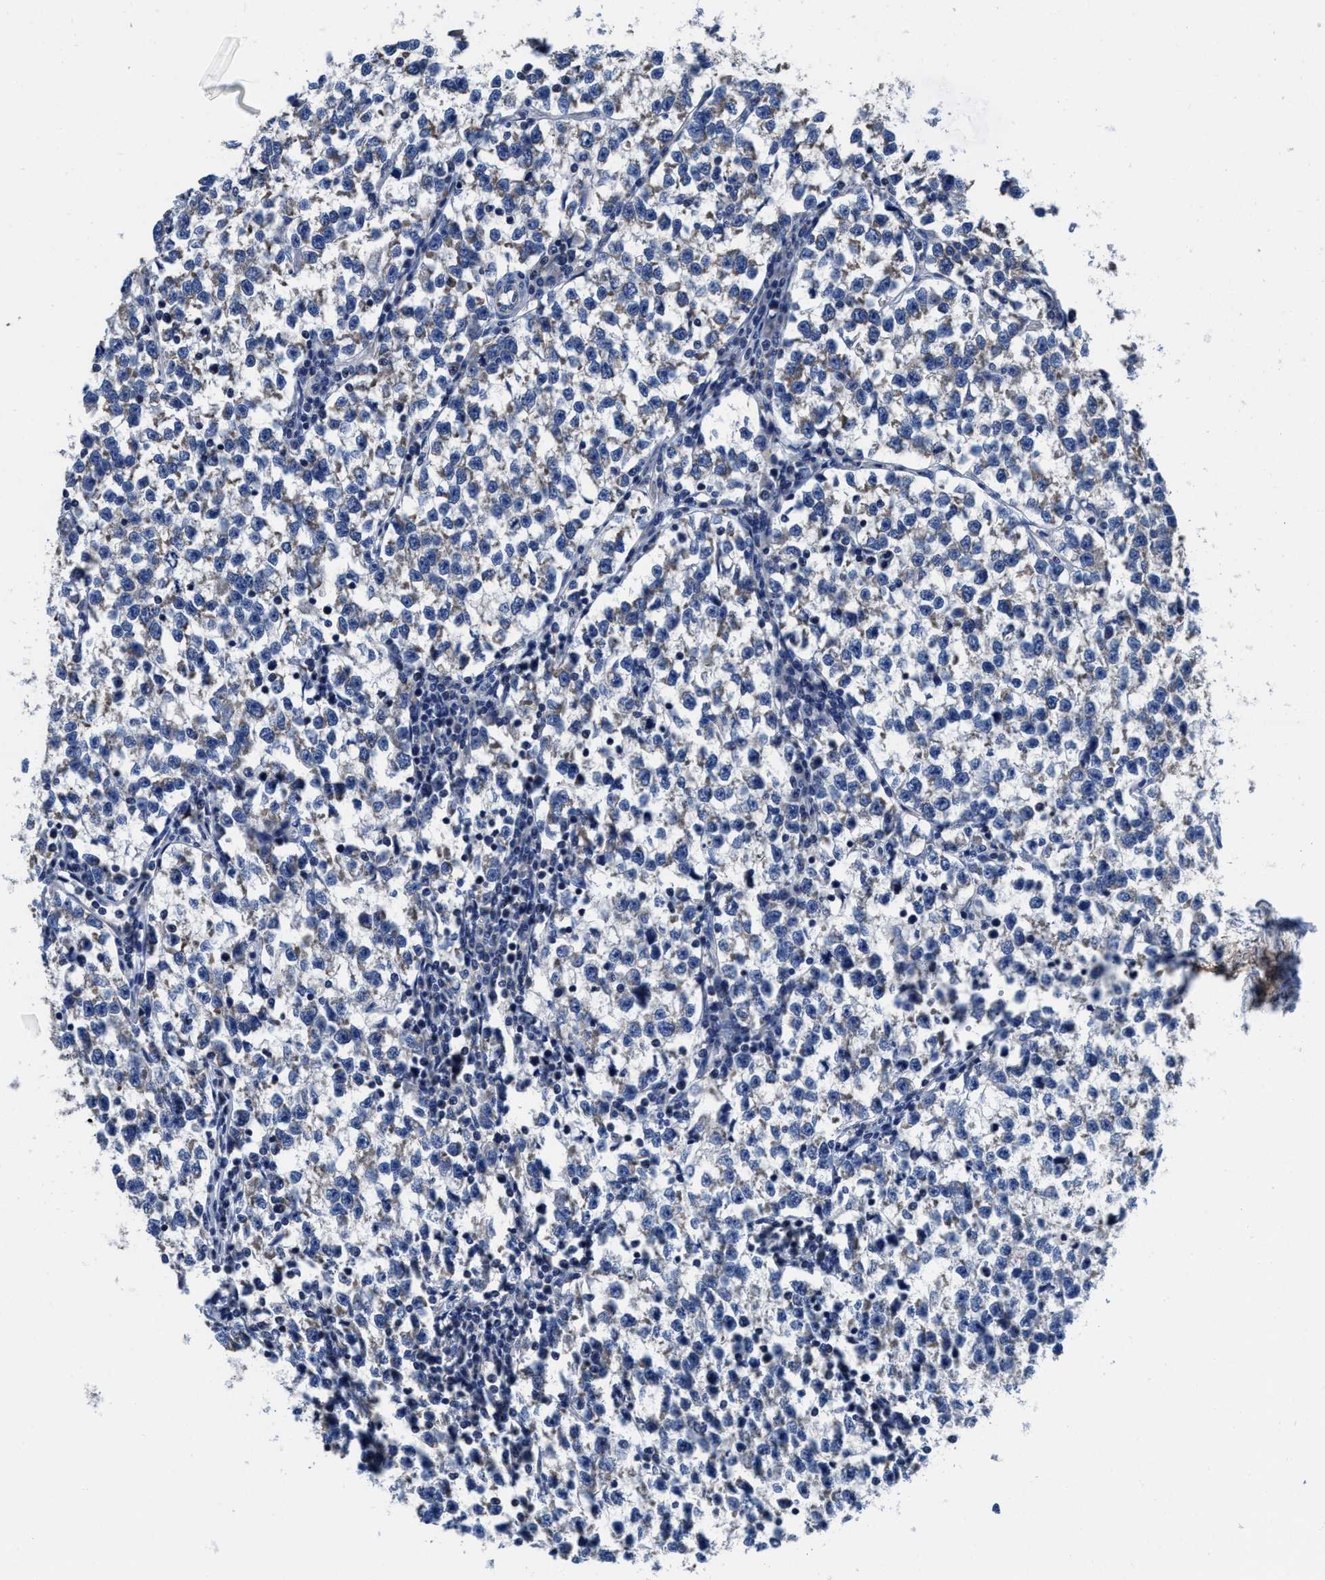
{"staining": {"intensity": "weak", "quantity": "25%-75%", "location": "cytoplasmic/membranous"}, "tissue": "testis cancer", "cell_type": "Tumor cells", "image_type": "cancer", "snomed": [{"axis": "morphology", "description": "Normal tissue, NOS"}, {"axis": "morphology", "description": "Seminoma, NOS"}, {"axis": "topography", "description": "Testis"}], "caption": "Human testis cancer stained with a protein marker reveals weak staining in tumor cells.", "gene": "TMEM30A", "patient": {"sex": "male", "age": 43}}